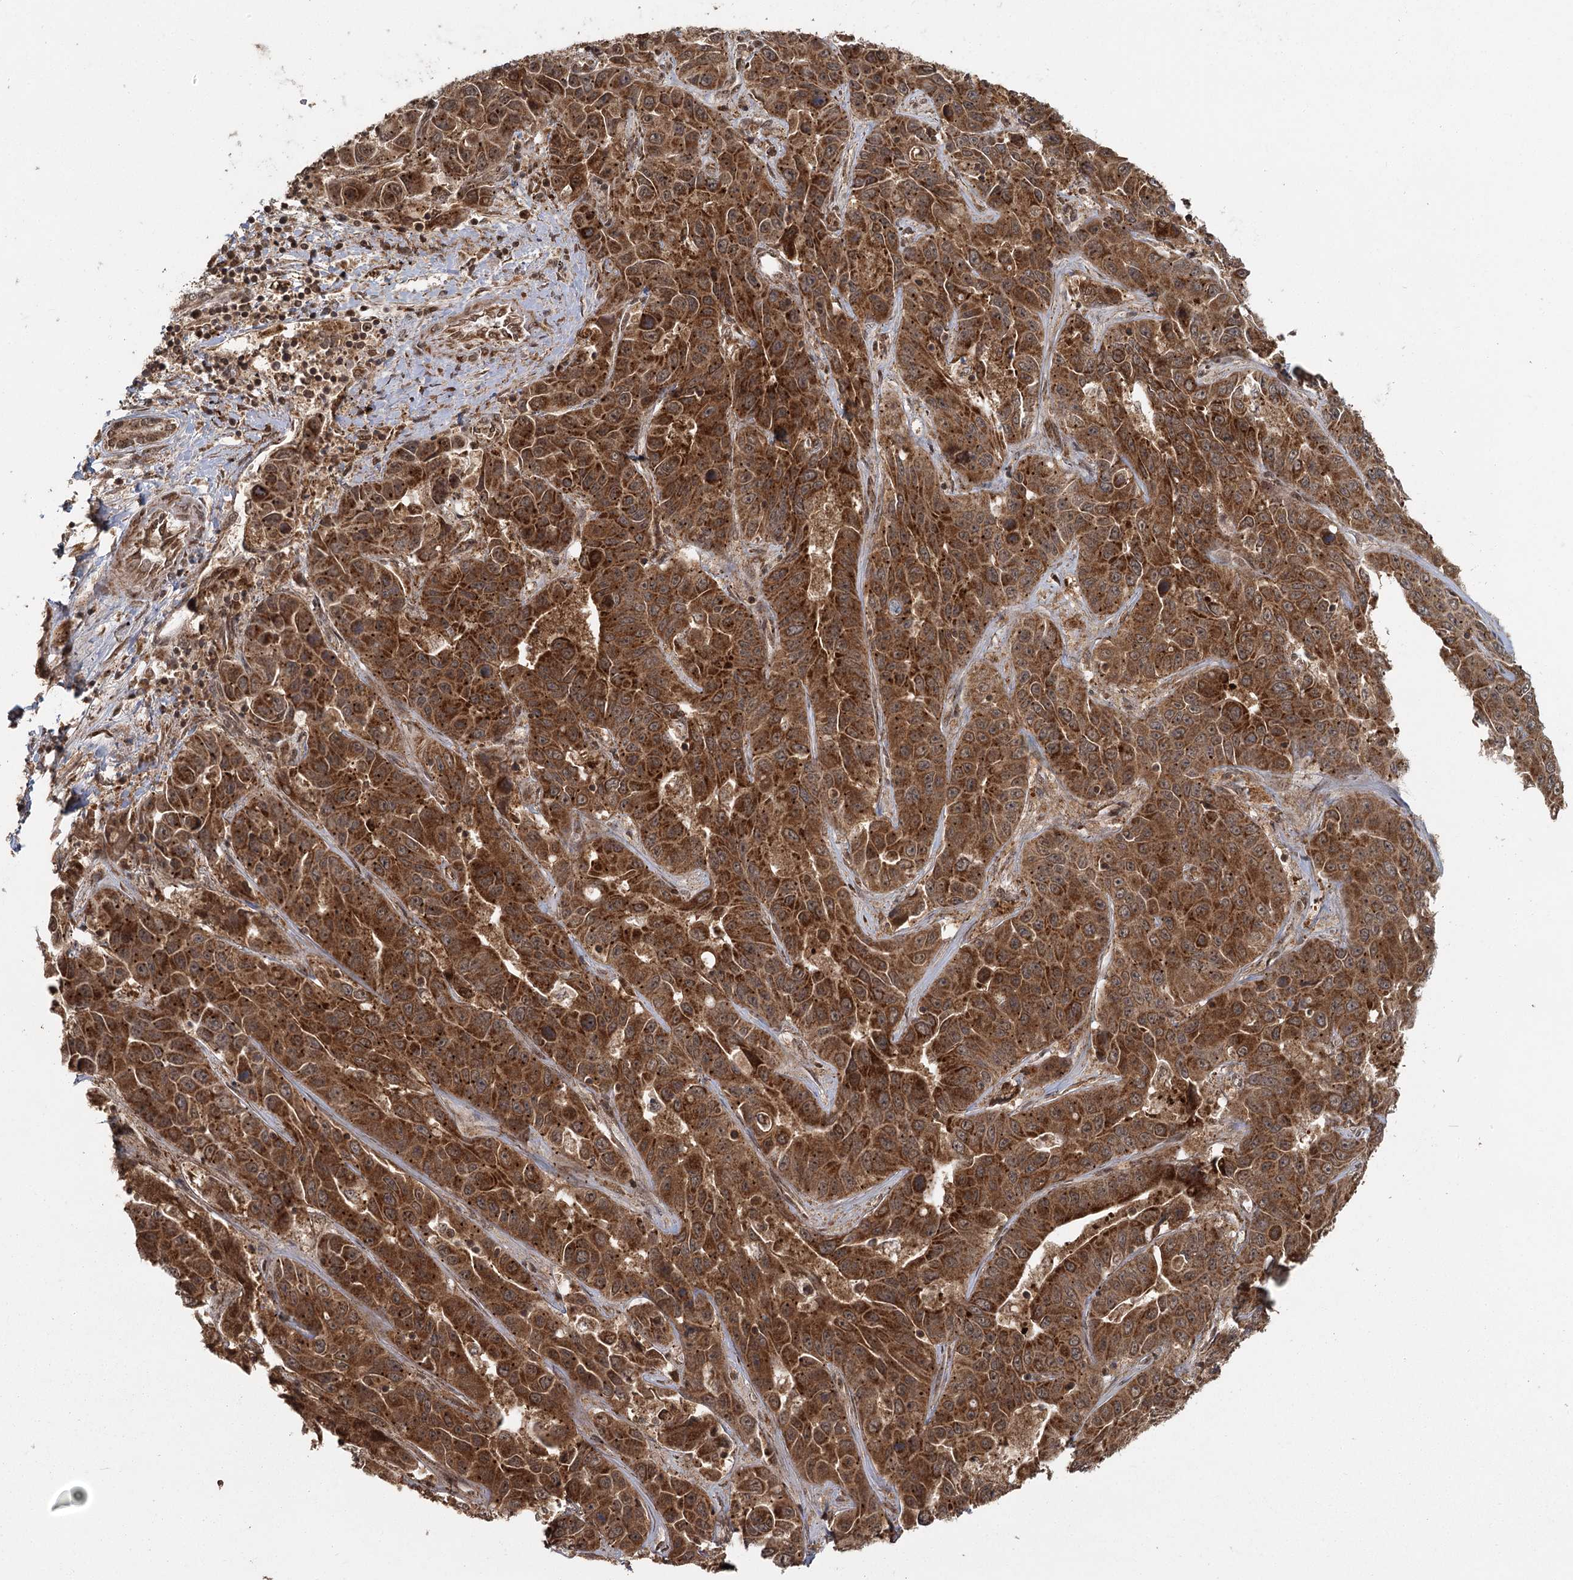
{"staining": {"intensity": "strong", "quantity": ">75%", "location": "cytoplasmic/membranous"}, "tissue": "liver cancer", "cell_type": "Tumor cells", "image_type": "cancer", "snomed": [{"axis": "morphology", "description": "Cholangiocarcinoma"}, {"axis": "topography", "description": "Liver"}], "caption": "Immunohistochemical staining of liver cancer (cholangiocarcinoma) demonstrates strong cytoplasmic/membranous protein positivity in about >75% of tumor cells. The staining is performed using DAB brown chromogen to label protein expression. The nuclei are counter-stained blue using hematoxylin.", "gene": "MICU1", "patient": {"sex": "female", "age": 52}}